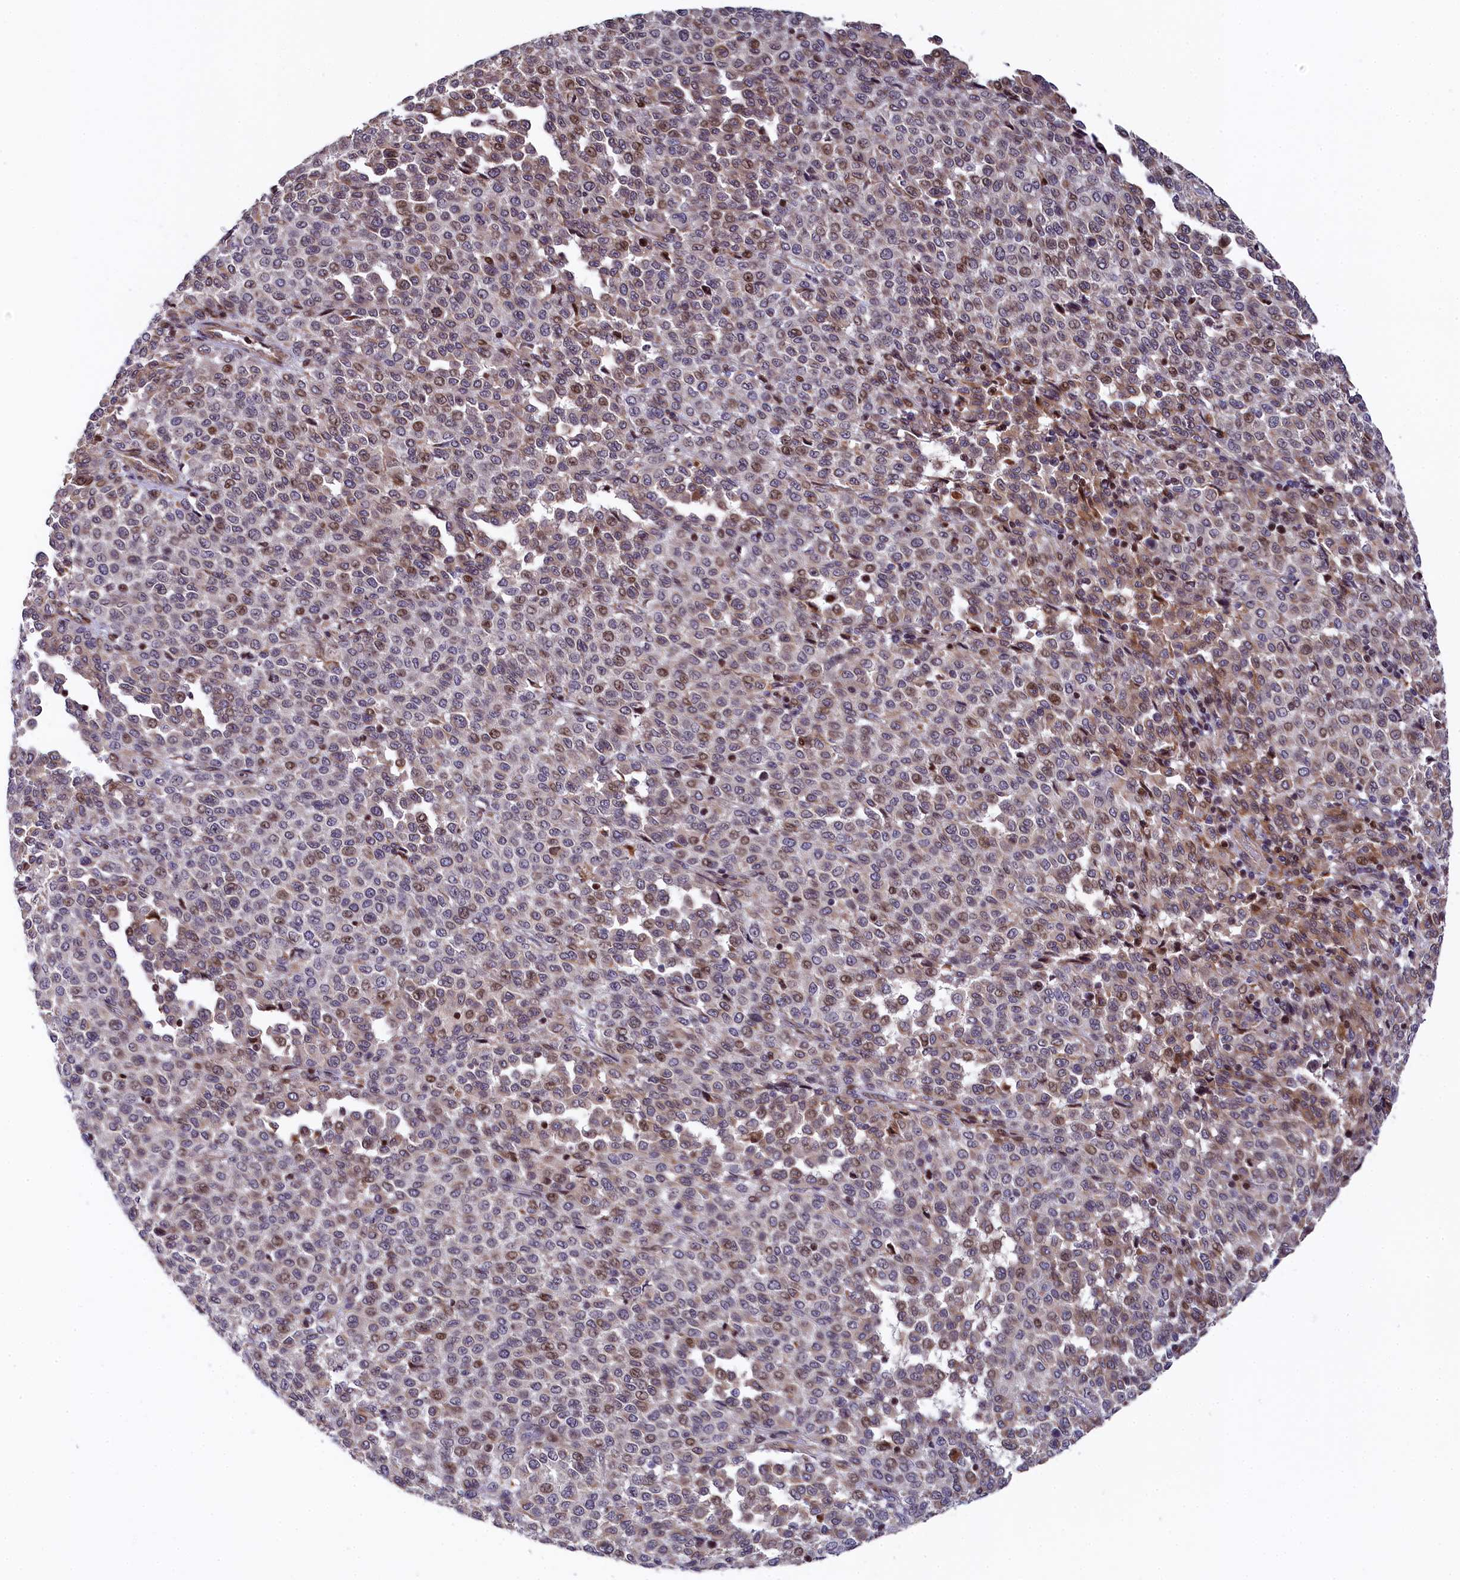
{"staining": {"intensity": "weak", "quantity": ">75%", "location": "nuclear"}, "tissue": "melanoma", "cell_type": "Tumor cells", "image_type": "cancer", "snomed": [{"axis": "morphology", "description": "Malignant melanoma, Metastatic site"}, {"axis": "topography", "description": "Pancreas"}], "caption": "DAB (3,3'-diaminobenzidine) immunohistochemical staining of malignant melanoma (metastatic site) exhibits weak nuclear protein expression in approximately >75% of tumor cells. (DAB (3,3'-diaminobenzidine) IHC, brown staining for protein, blue staining for nuclei).", "gene": "TGDS", "patient": {"sex": "female", "age": 30}}